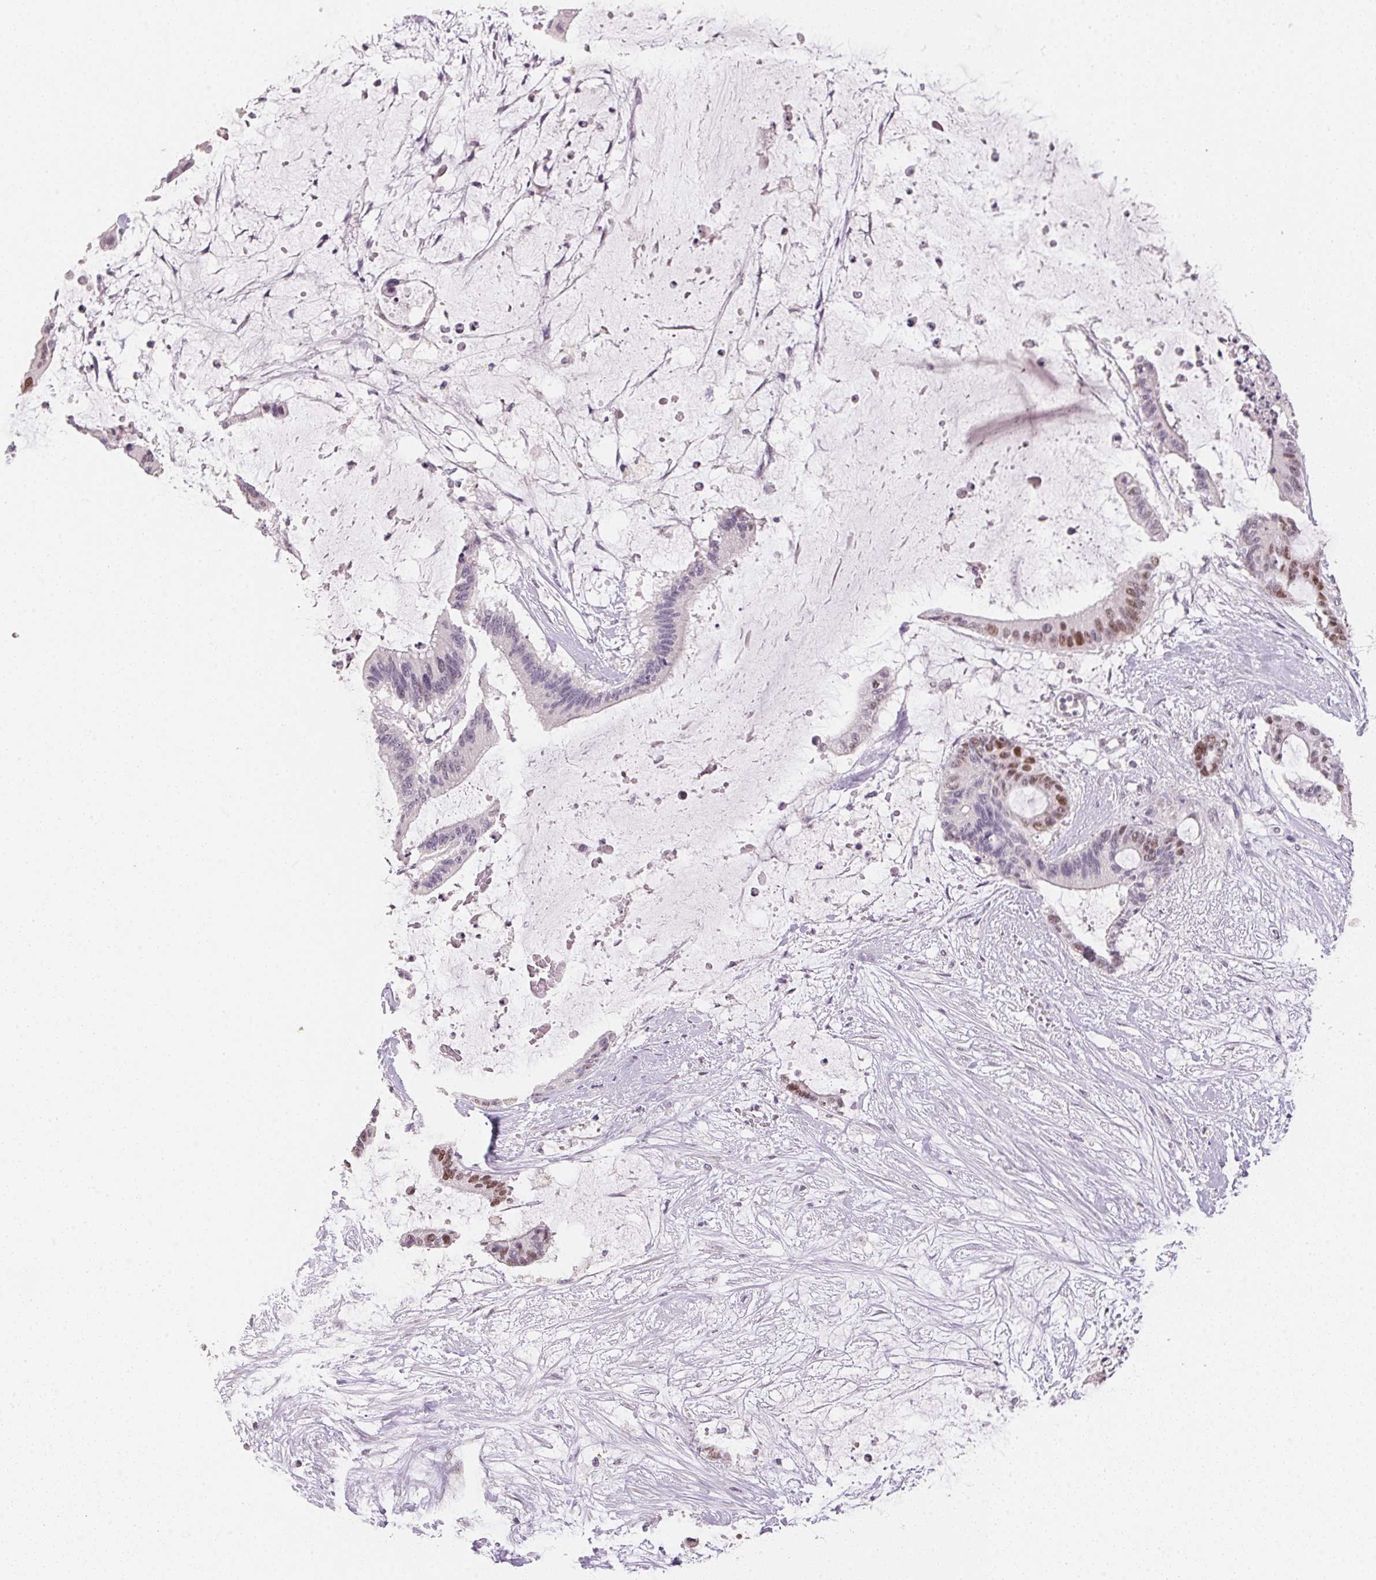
{"staining": {"intensity": "moderate", "quantity": "<25%", "location": "nuclear"}, "tissue": "liver cancer", "cell_type": "Tumor cells", "image_type": "cancer", "snomed": [{"axis": "morphology", "description": "Normal tissue, NOS"}, {"axis": "morphology", "description": "Cholangiocarcinoma"}, {"axis": "topography", "description": "Liver"}, {"axis": "topography", "description": "Peripheral nerve tissue"}], "caption": "This micrograph shows immunohistochemistry staining of human liver cancer (cholangiocarcinoma), with low moderate nuclear positivity in approximately <25% of tumor cells.", "gene": "POLR3G", "patient": {"sex": "female", "age": 73}}